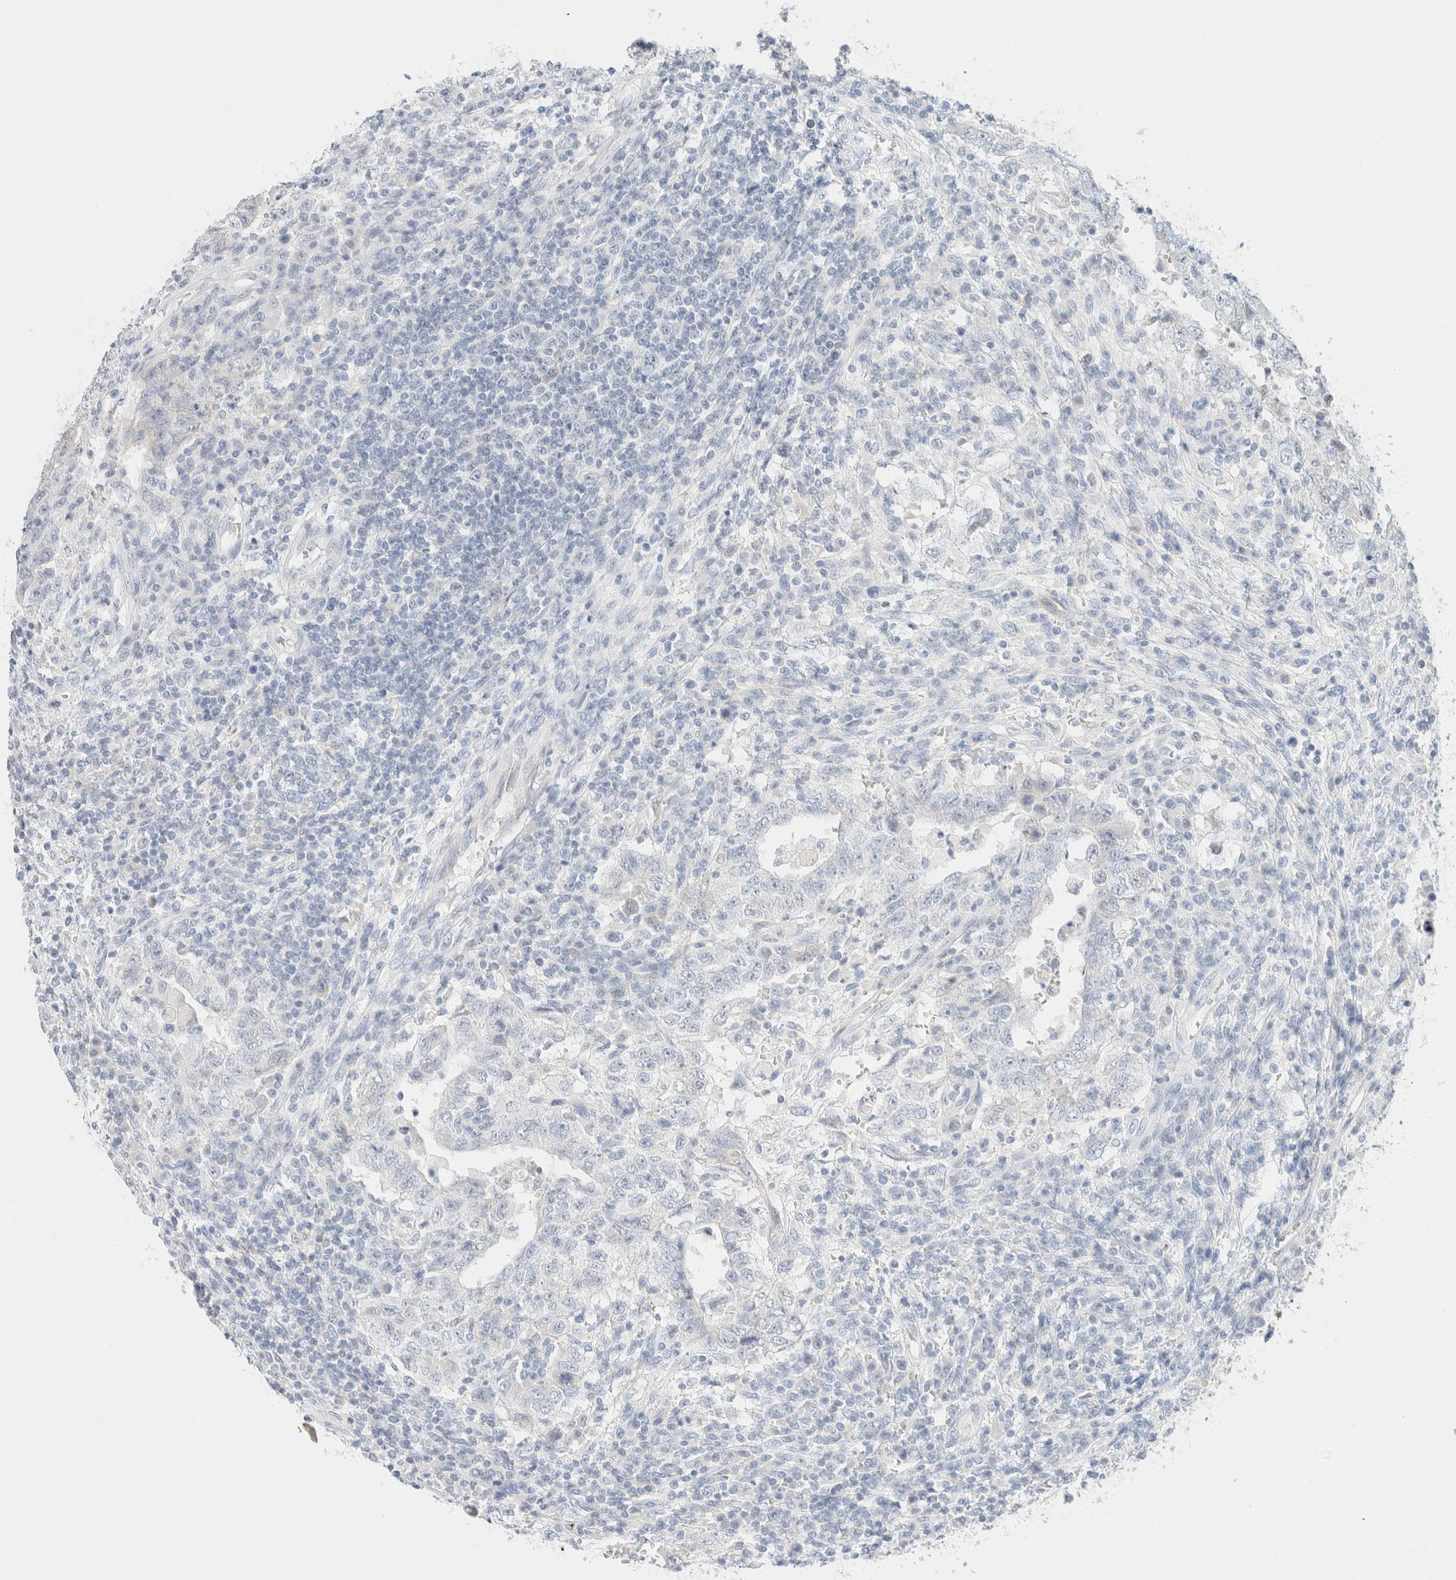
{"staining": {"intensity": "negative", "quantity": "none", "location": "none"}, "tissue": "testis cancer", "cell_type": "Tumor cells", "image_type": "cancer", "snomed": [{"axis": "morphology", "description": "Carcinoma, Embryonal, NOS"}, {"axis": "topography", "description": "Testis"}], "caption": "Histopathology image shows no significant protein positivity in tumor cells of embryonal carcinoma (testis).", "gene": "KRT20", "patient": {"sex": "male", "age": 26}}